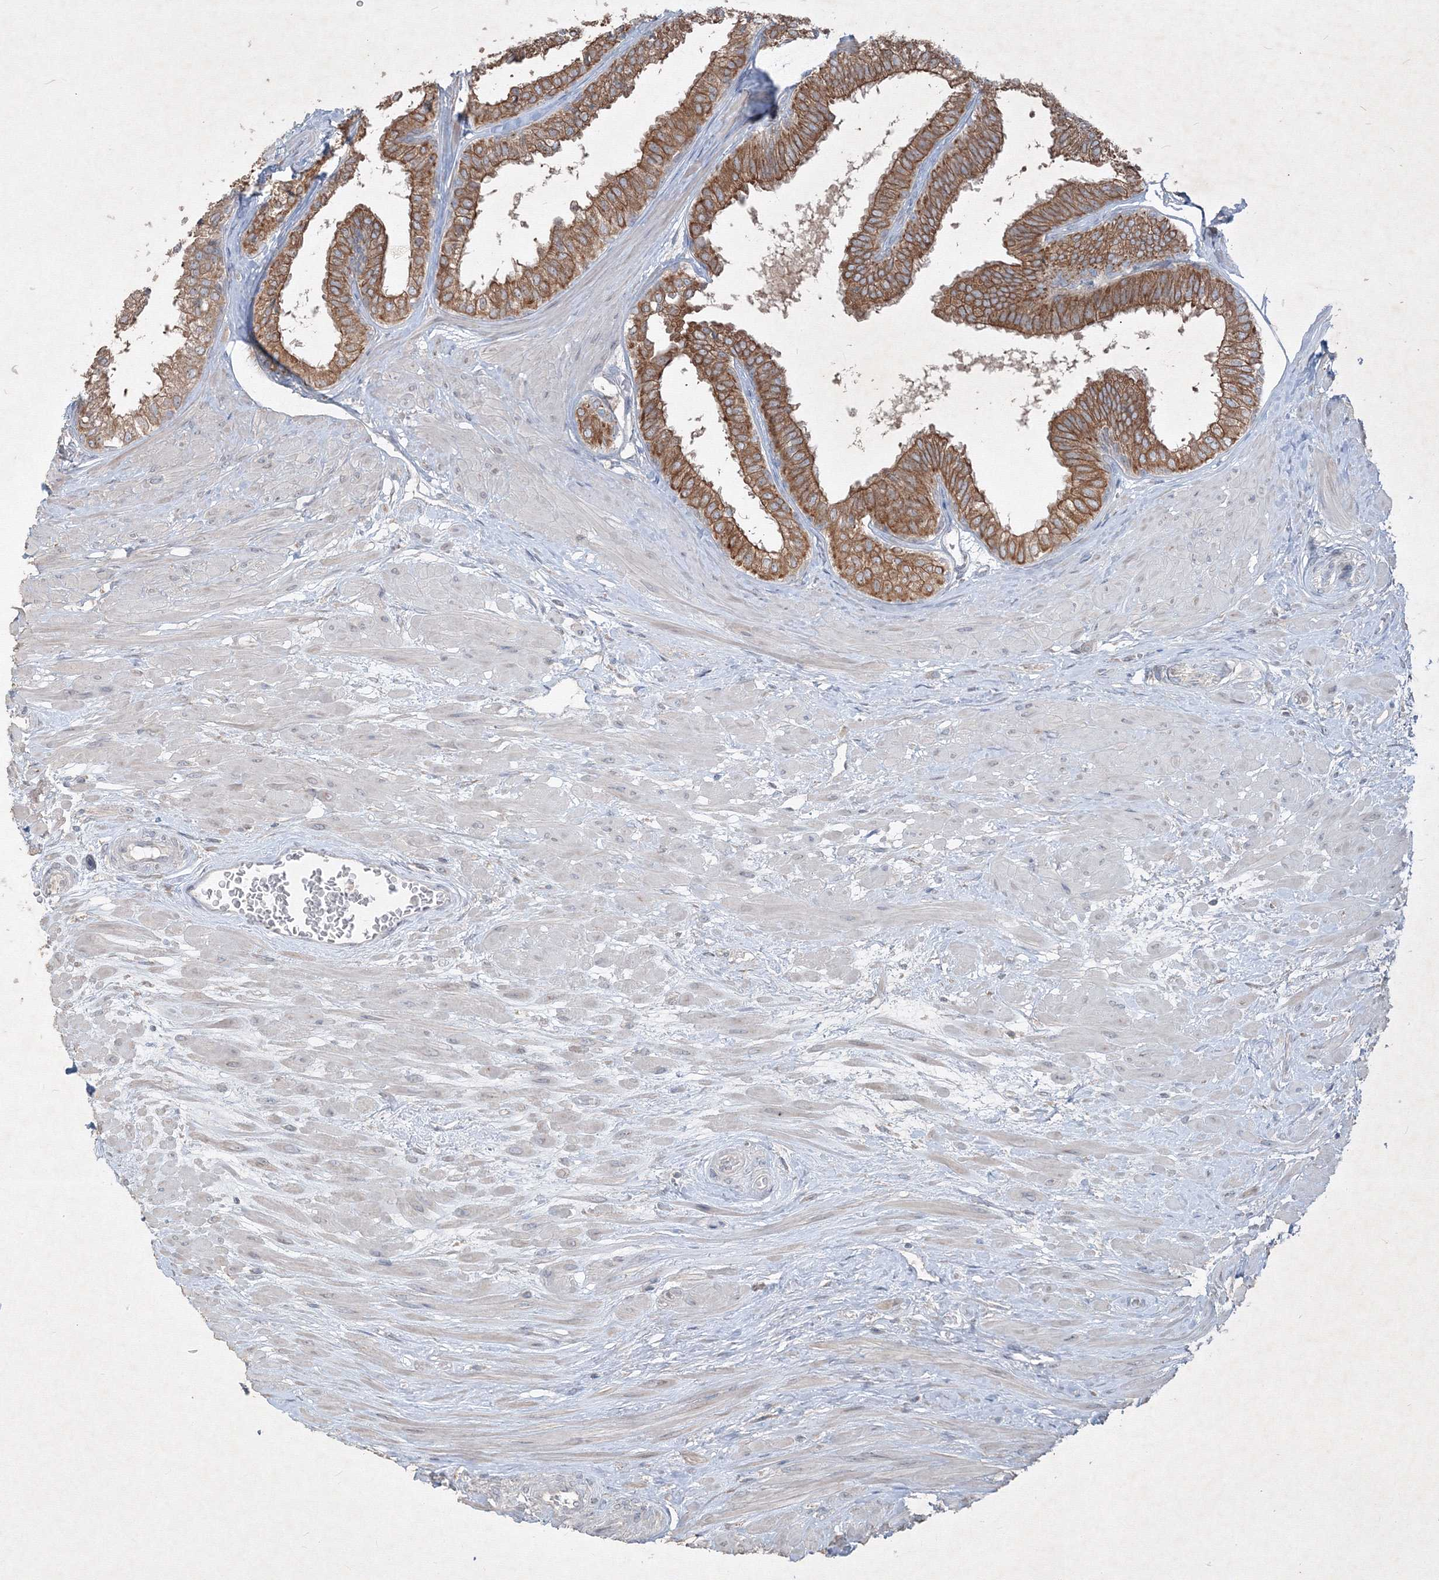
{"staining": {"intensity": "moderate", "quantity": ">75%", "location": "cytoplasmic/membranous"}, "tissue": "prostate", "cell_type": "Glandular cells", "image_type": "normal", "snomed": [{"axis": "morphology", "description": "Normal tissue, NOS"}, {"axis": "topography", "description": "Prostate"}], "caption": "Prostate stained with immunohistochemistry (IHC) shows moderate cytoplasmic/membranous staining in approximately >75% of glandular cells.", "gene": "IFNAR1", "patient": {"sex": "male", "age": 48}}